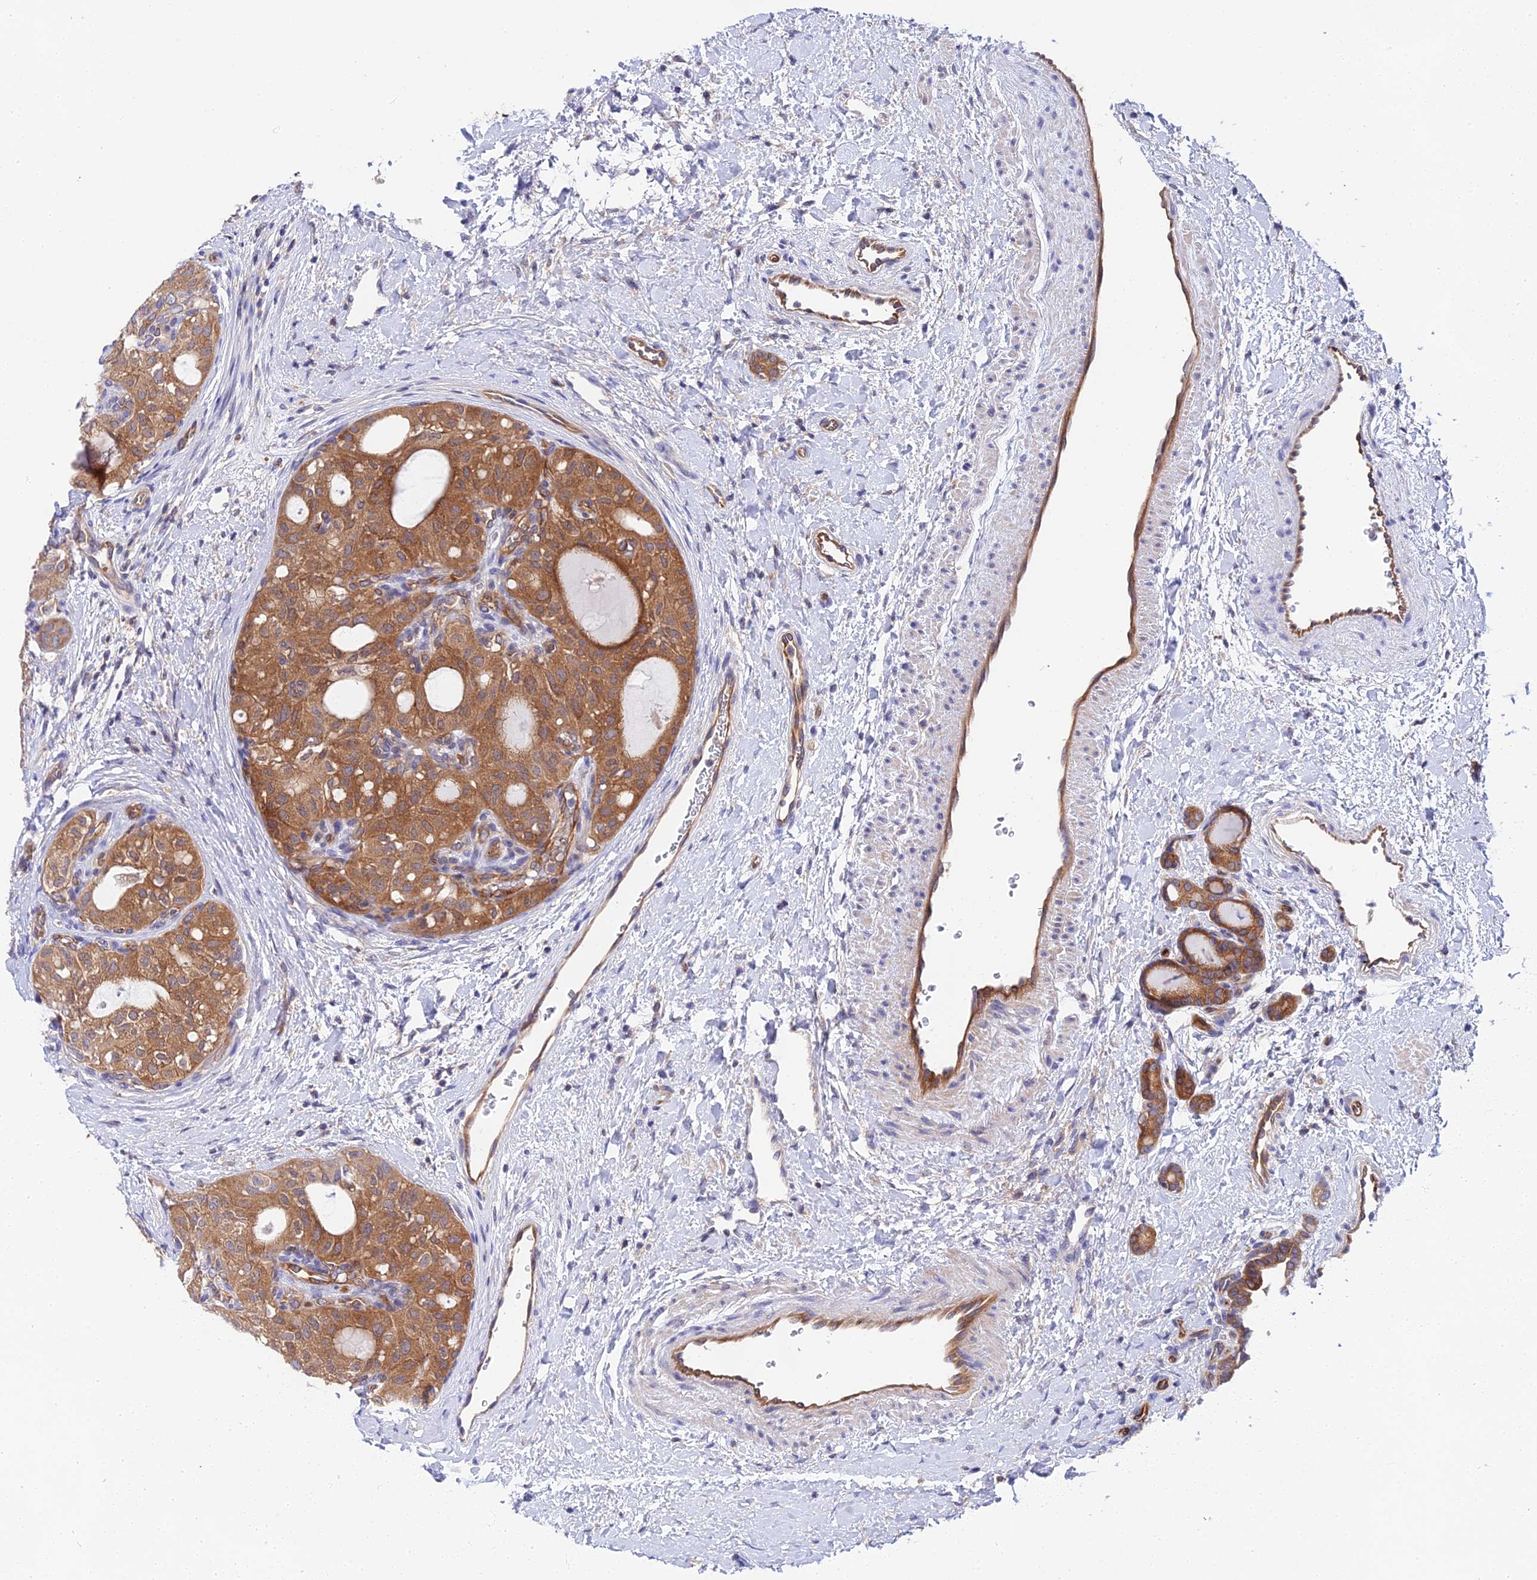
{"staining": {"intensity": "moderate", "quantity": ">75%", "location": "cytoplasmic/membranous"}, "tissue": "thyroid cancer", "cell_type": "Tumor cells", "image_type": "cancer", "snomed": [{"axis": "morphology", "description": "Follicular adenoma carcinoma, NOS"}, {"axis": "topography", "description": "Thyroid gland"}], "caption": "Human thyroid follicular adenoma carcinoma stained with a protein marker shows moderate staining in tumor cells.", "gene": "PPP2R2C", "patient": {"sex": "male", "age": 75}}